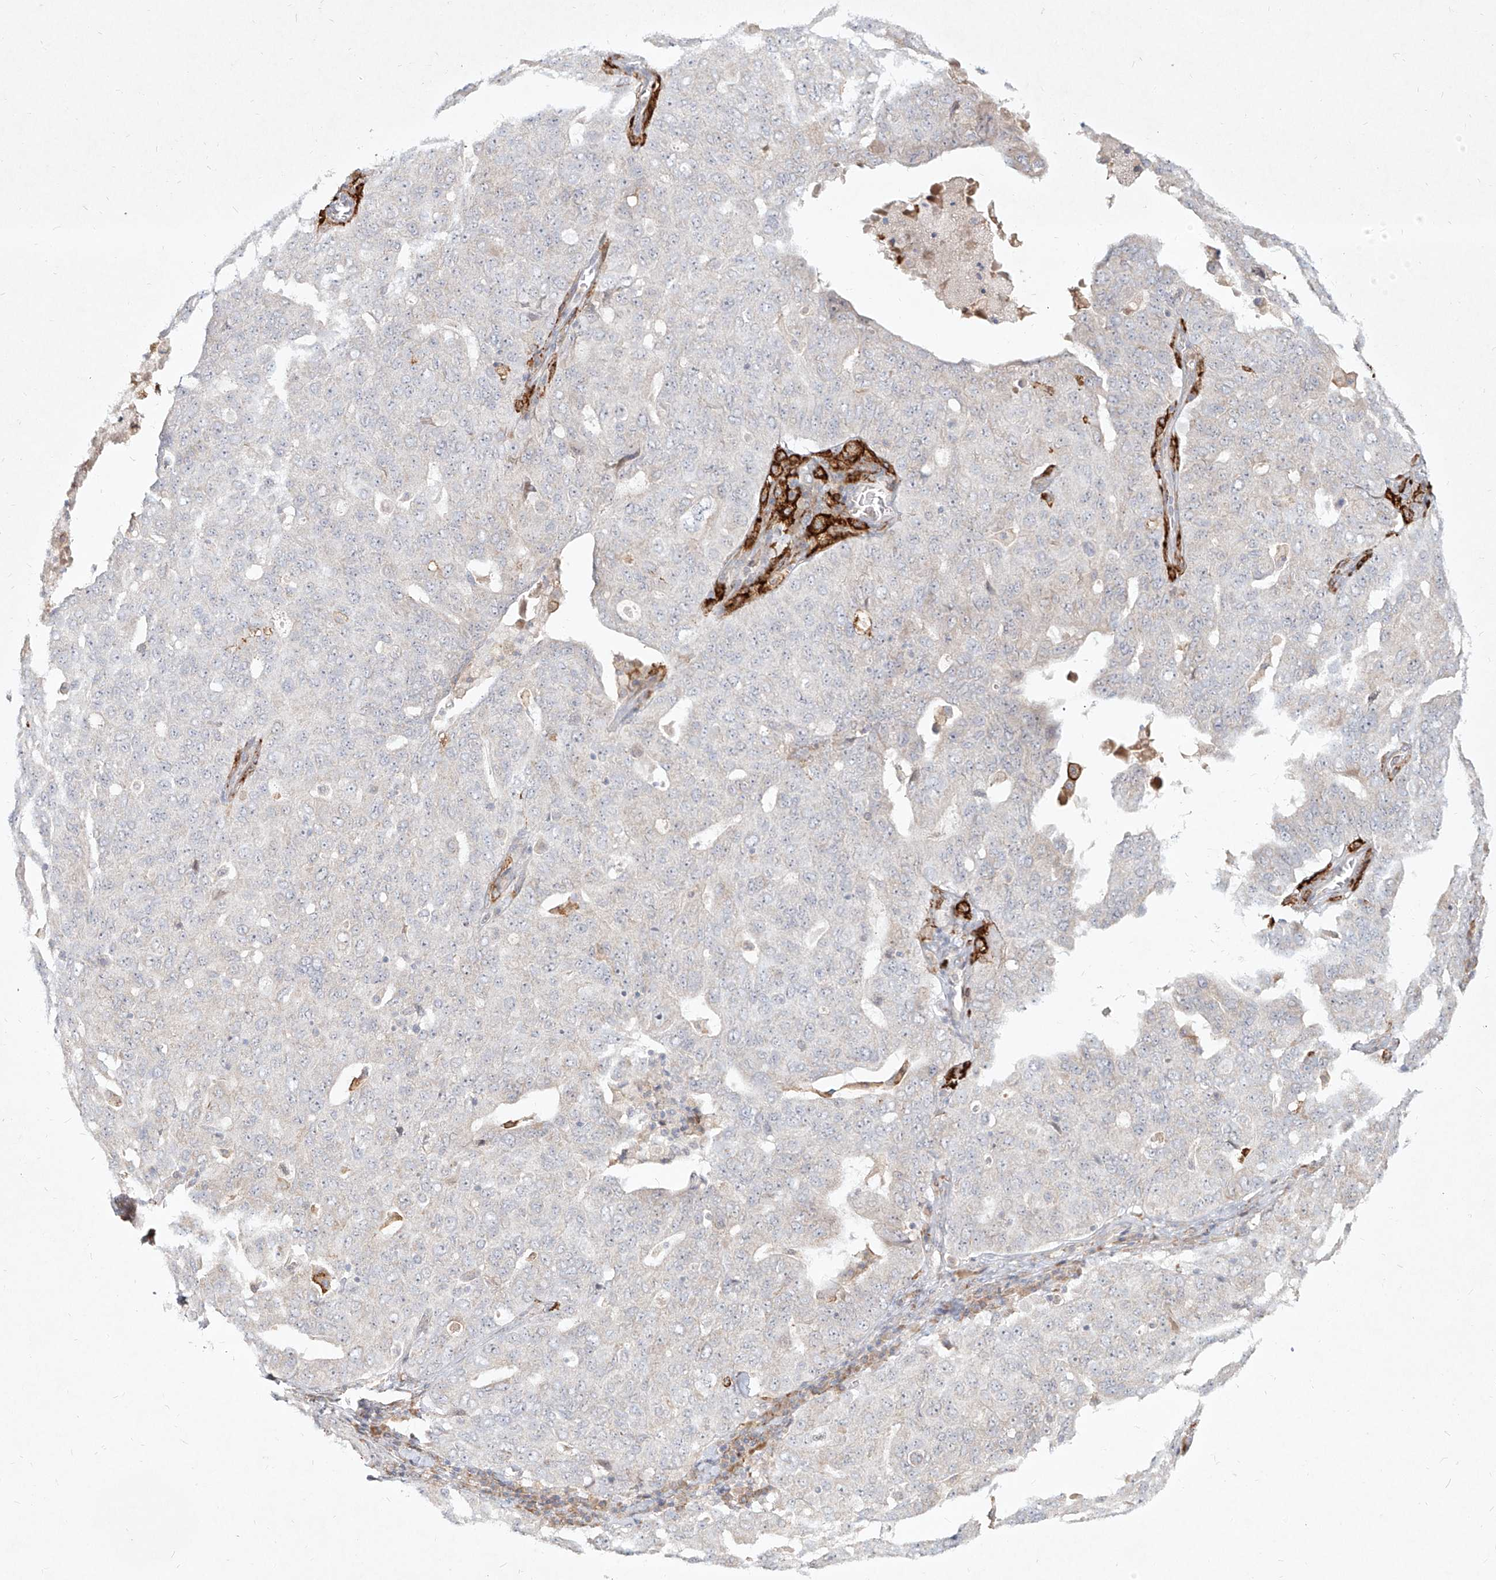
{"staining": {"intensity": "moderate", "quantity": "<25%", "location": "cytoplasmic/membranous"}, "tissue": "ovarian cancer", "cell_type": "Tumor cells", "image_type": "cancer", "snomed": [{"axis": "morphology", "description": "Carcinoma, endometroid"}, {"axis": "topography", "description": "Ovary"}], "caption": "Brown immunohistochemical staining in endometroid carcinoma (ovarian) reveals moderate cytoplasmic/membranous expression in about <25% of tumor cells.", "gene": "CD209", "patient": {"sex": "female", "age": 62}}